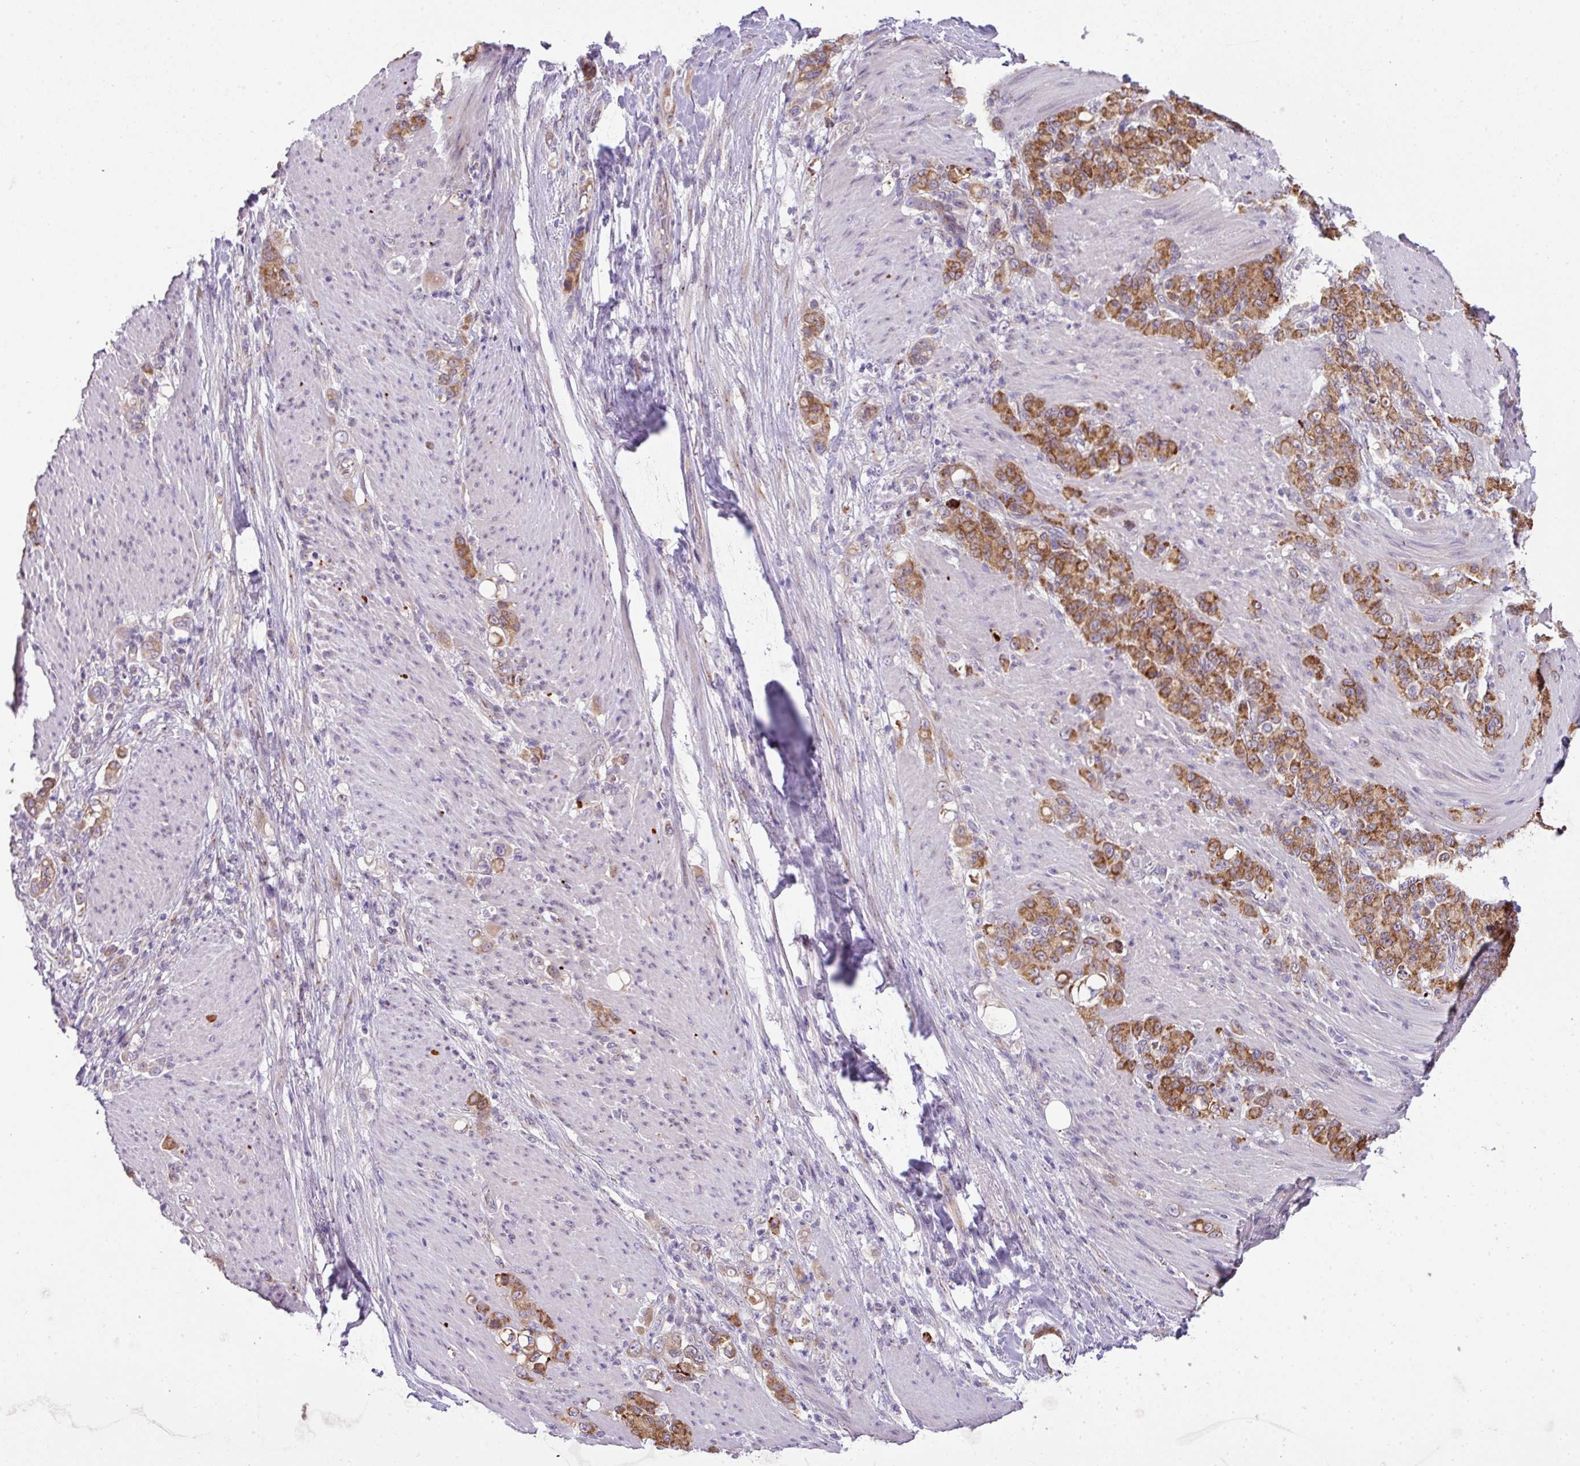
{"staining": {"intensity": "moderate", "quantity": ">75%", "location": "cytoplasmic/membranous"}, "tissue": "stomach cancer", "cell_type": "Tumor cells", "image_type": "cancer", "snomed": [{"axis": "morphology", "description": "Adenocarcinoma, NOS"}, {"axis": "topography", "description": "Stomach"}], "caption": "Brown immunohistochemical staining in stomach cancer (adenocarcinoma) displays moderate cytoplasmic/membranous staining in about >75% of tumor cells.", "gene": "PIK3R5", "patient": {"sex": "female", "age": 79}}